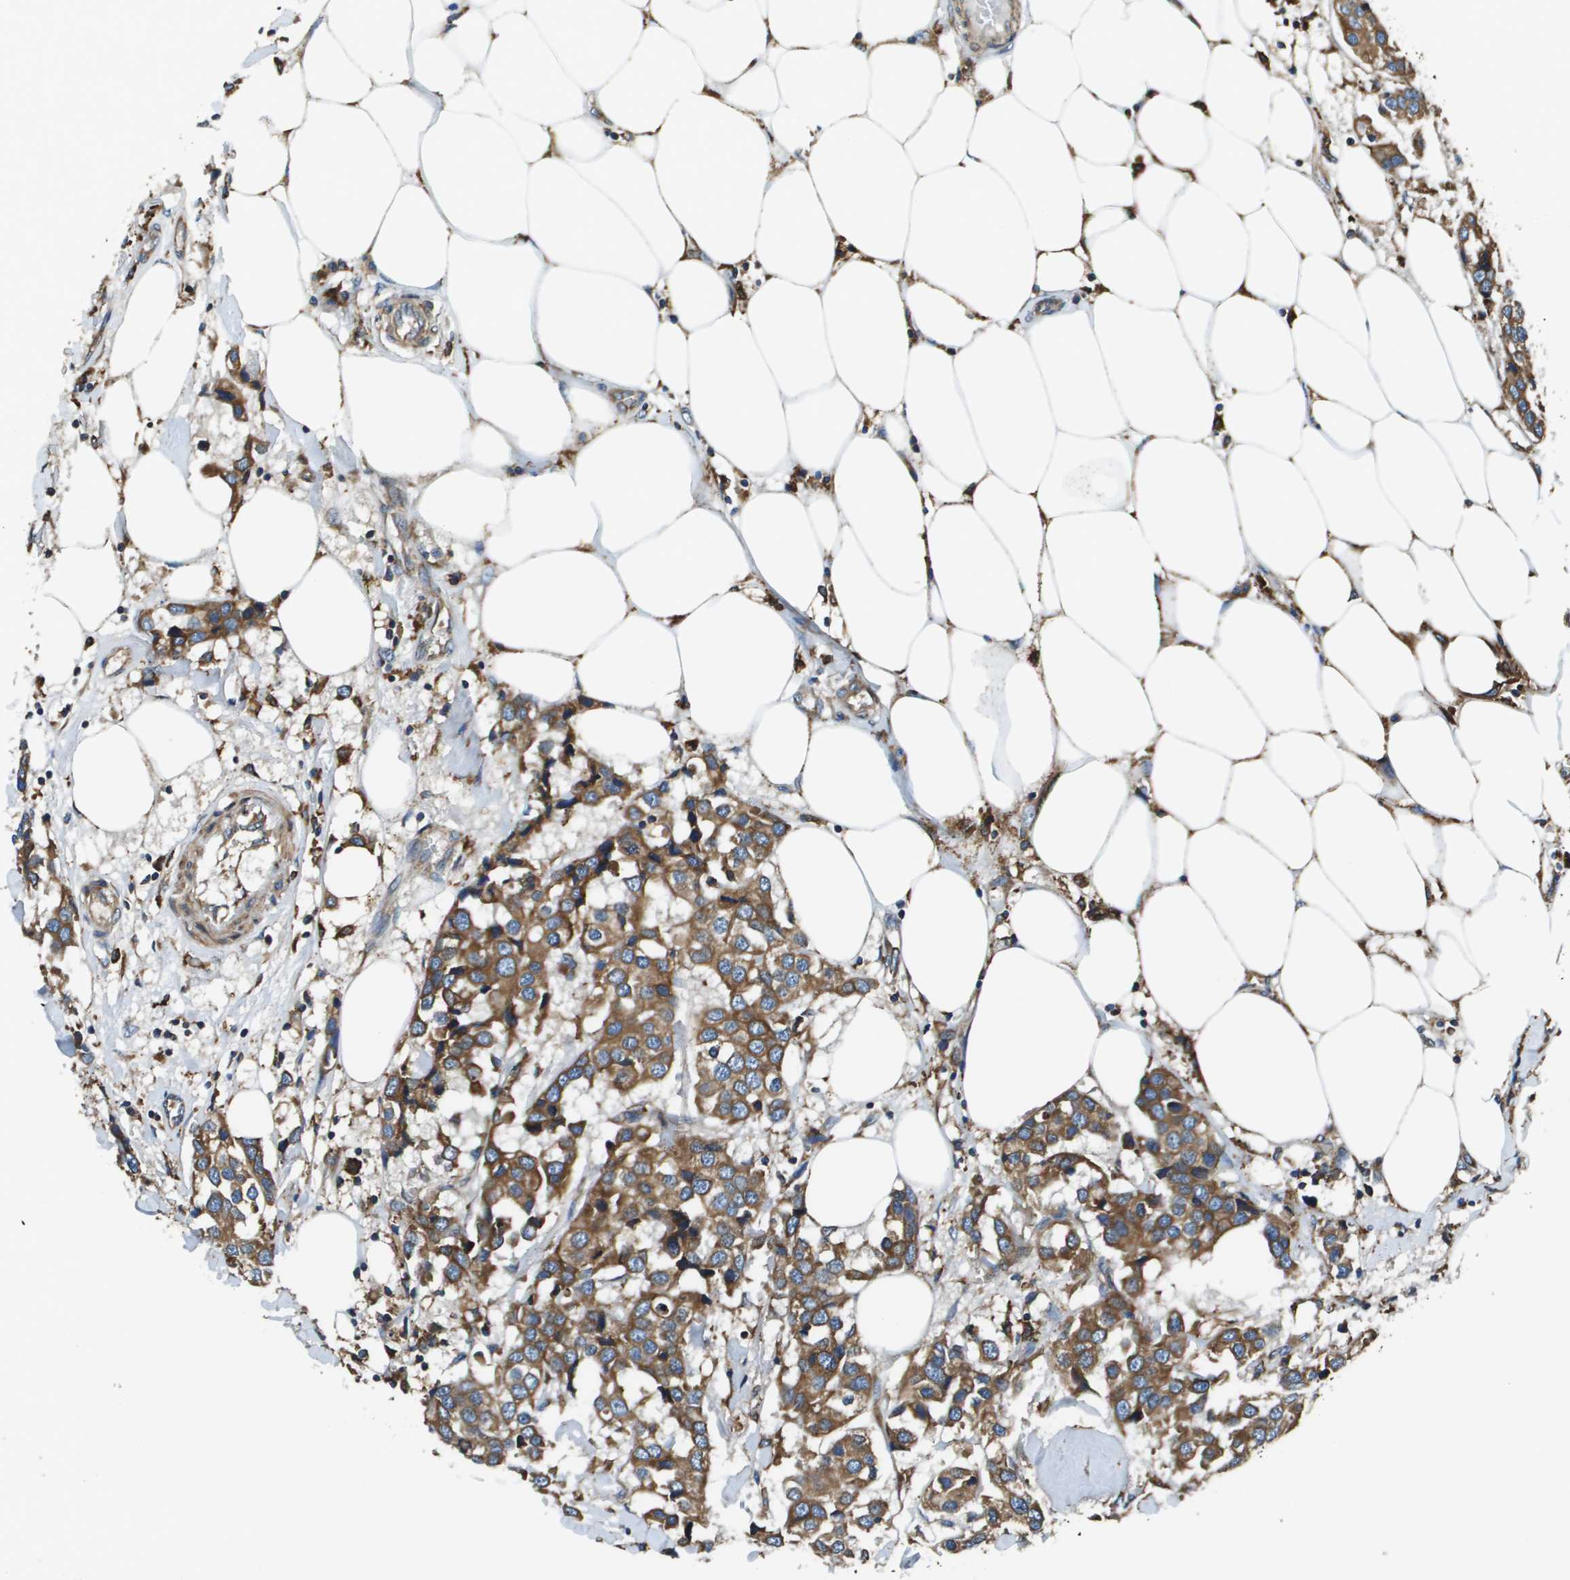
{"staining": {"intensity": "moderate", "quantity": ">75%", "location": "cytoplasmic/membranous"}, "tissue": "breast cancer", "cell_type": "Tumor cells", "image_type": "cancer", "snomed": [{"axis": "morphology", "description": "Duct carcinoma"}, {"axis": "topography", "description": "Breast"}], "caption": "Breast cancer stained for a protein (brown) exhibits moderate cytoplasmic/membranous positive staining in approximately >75% of tumor cells.", "gene": "CNPY3", "patient": {"sex": "female", "age": 80}}